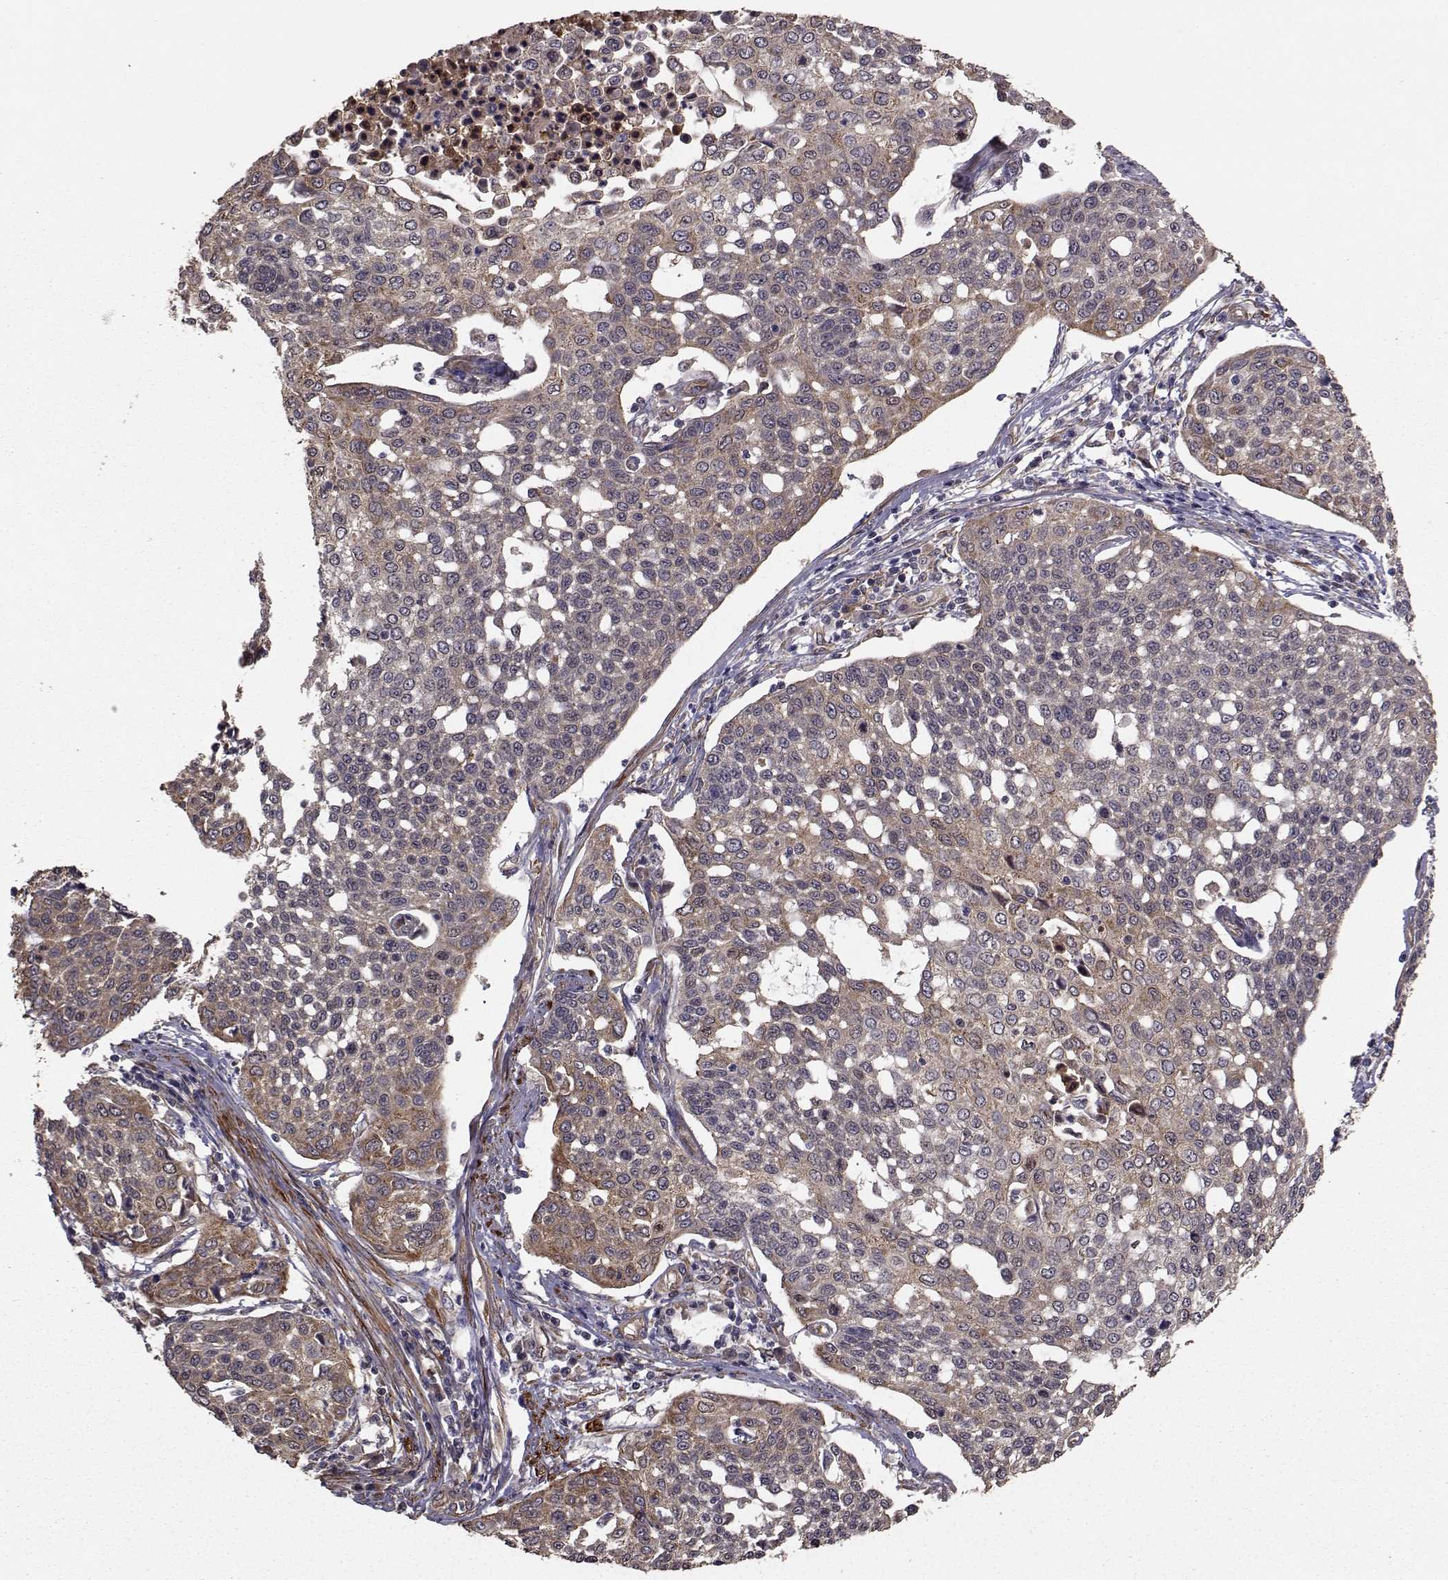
{"staining": {"intensity": "weak", "quantity": ">75%", "location": "cytoplasmic/membranous"}, "tissue": "cervical cancer", "cell_type": "Tumor cells", "image_type": "cancer", "snomed": [{"axis": "morphology", "description": "Squamous cell carcinoma, NOS"}, {"axis": "topography", "description": "Cervix"}], "caption": "An immunohistochemistry micrograph of tumor tissue is shown. Protein staining in brown highlights weak cytoplasmic/membranous positivity in cervical cancer within tumor cells.", "gene": "TRIP10", "patient": {"sex": "female", "age": 34}}